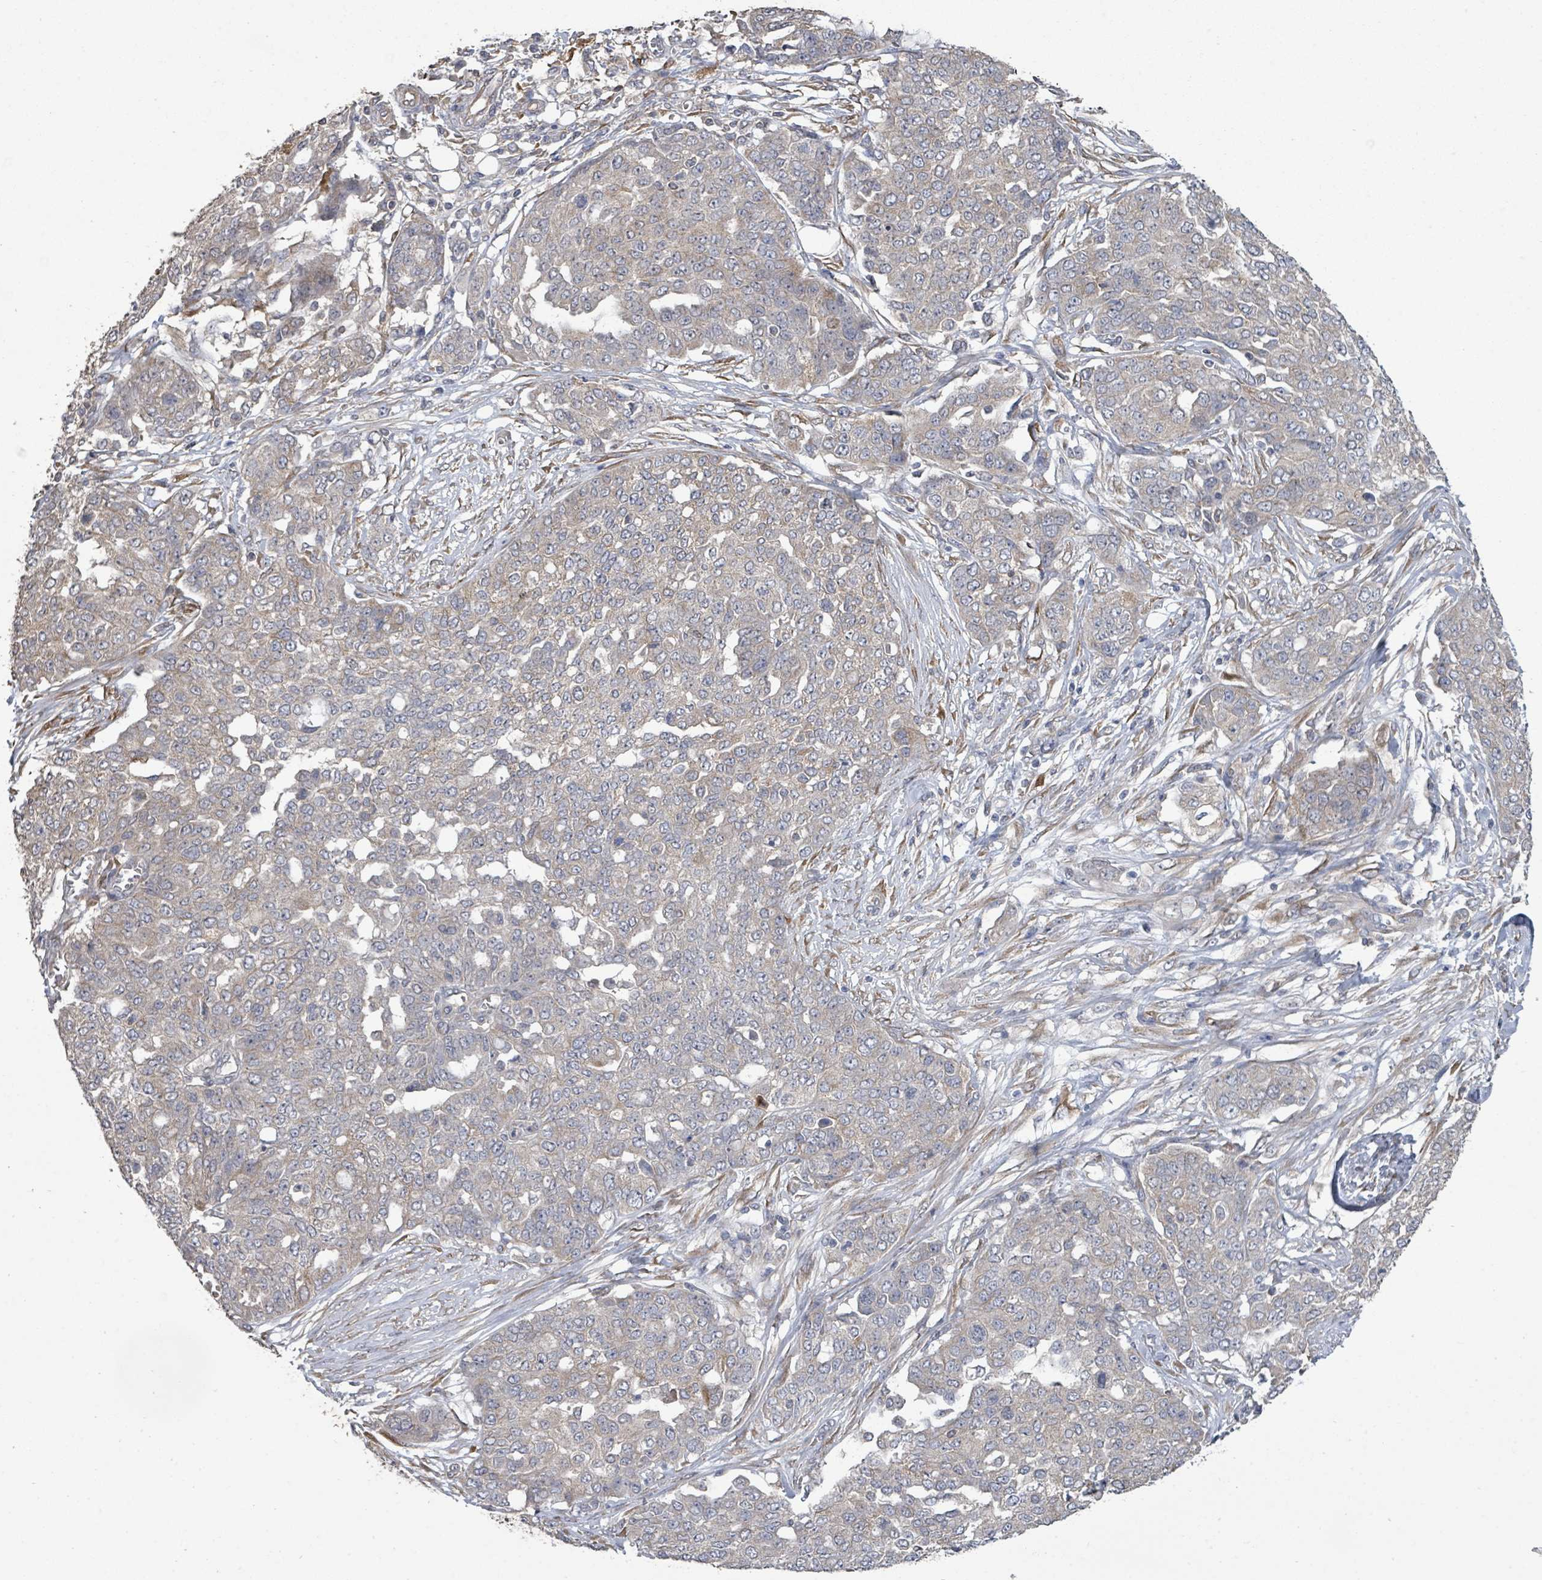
{"staining": {"intensity": "weak", "quantity": "<25%", "location": "cytoplasmic/membranous"}, "tissue": "ovarian cancer", "cell_type": "Tumor cells", "image_type": "cancer", "snomed": [{"axis": "morphology", "description": "Cystadenocarcinoma, serous, NOS"}, {"axis": "topography", "description": "Soft tissue"}, {"axis": "topography", "description": "Ovary"}], "caption": "Immunohistochemical staining of serous cystadenocarcinoma (ovarian) displays no significant expression in tumor cells.", "gene": "SLC9A7", "patient": {"sex": "female", "age": 57}}